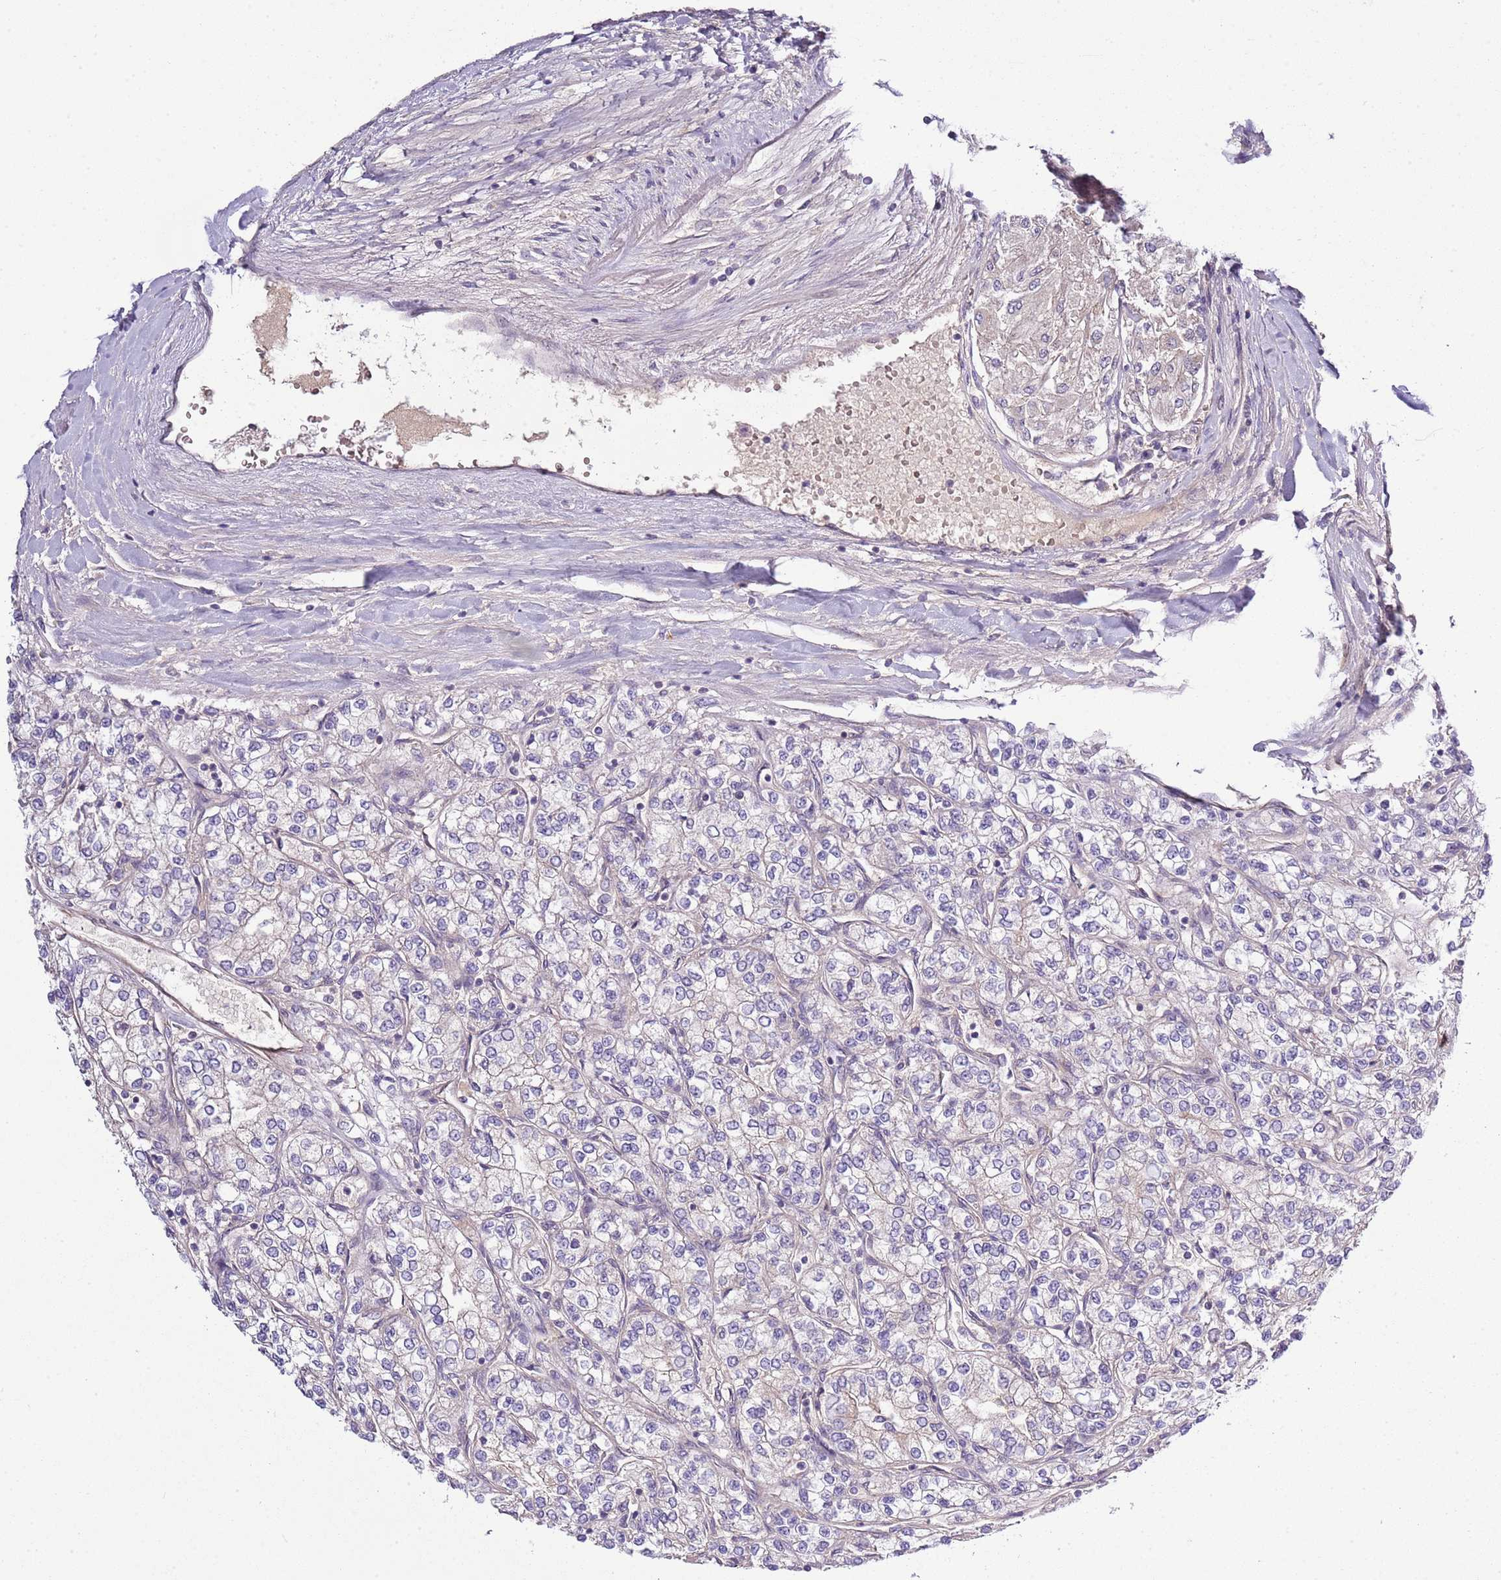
{"staining": {"intensity": "negative", "quantity": "none", "location": "none"}, "tissue": "renal cancer", "cell_type": "Tumor cells", "image_type": "cancer", "snomed": [{"axis": "morphology", "description": "Adenocarcinoma, NOS"}, {"axis": "topography", "description": "Kidney"}], "caption": "This is an immunohistochemistry histopathology image of renal cancer (adenocarcinoma). There is no positivity in tumor cells.", "gene": "GNL1", "patient": {"sex": "male", "age": 80}}